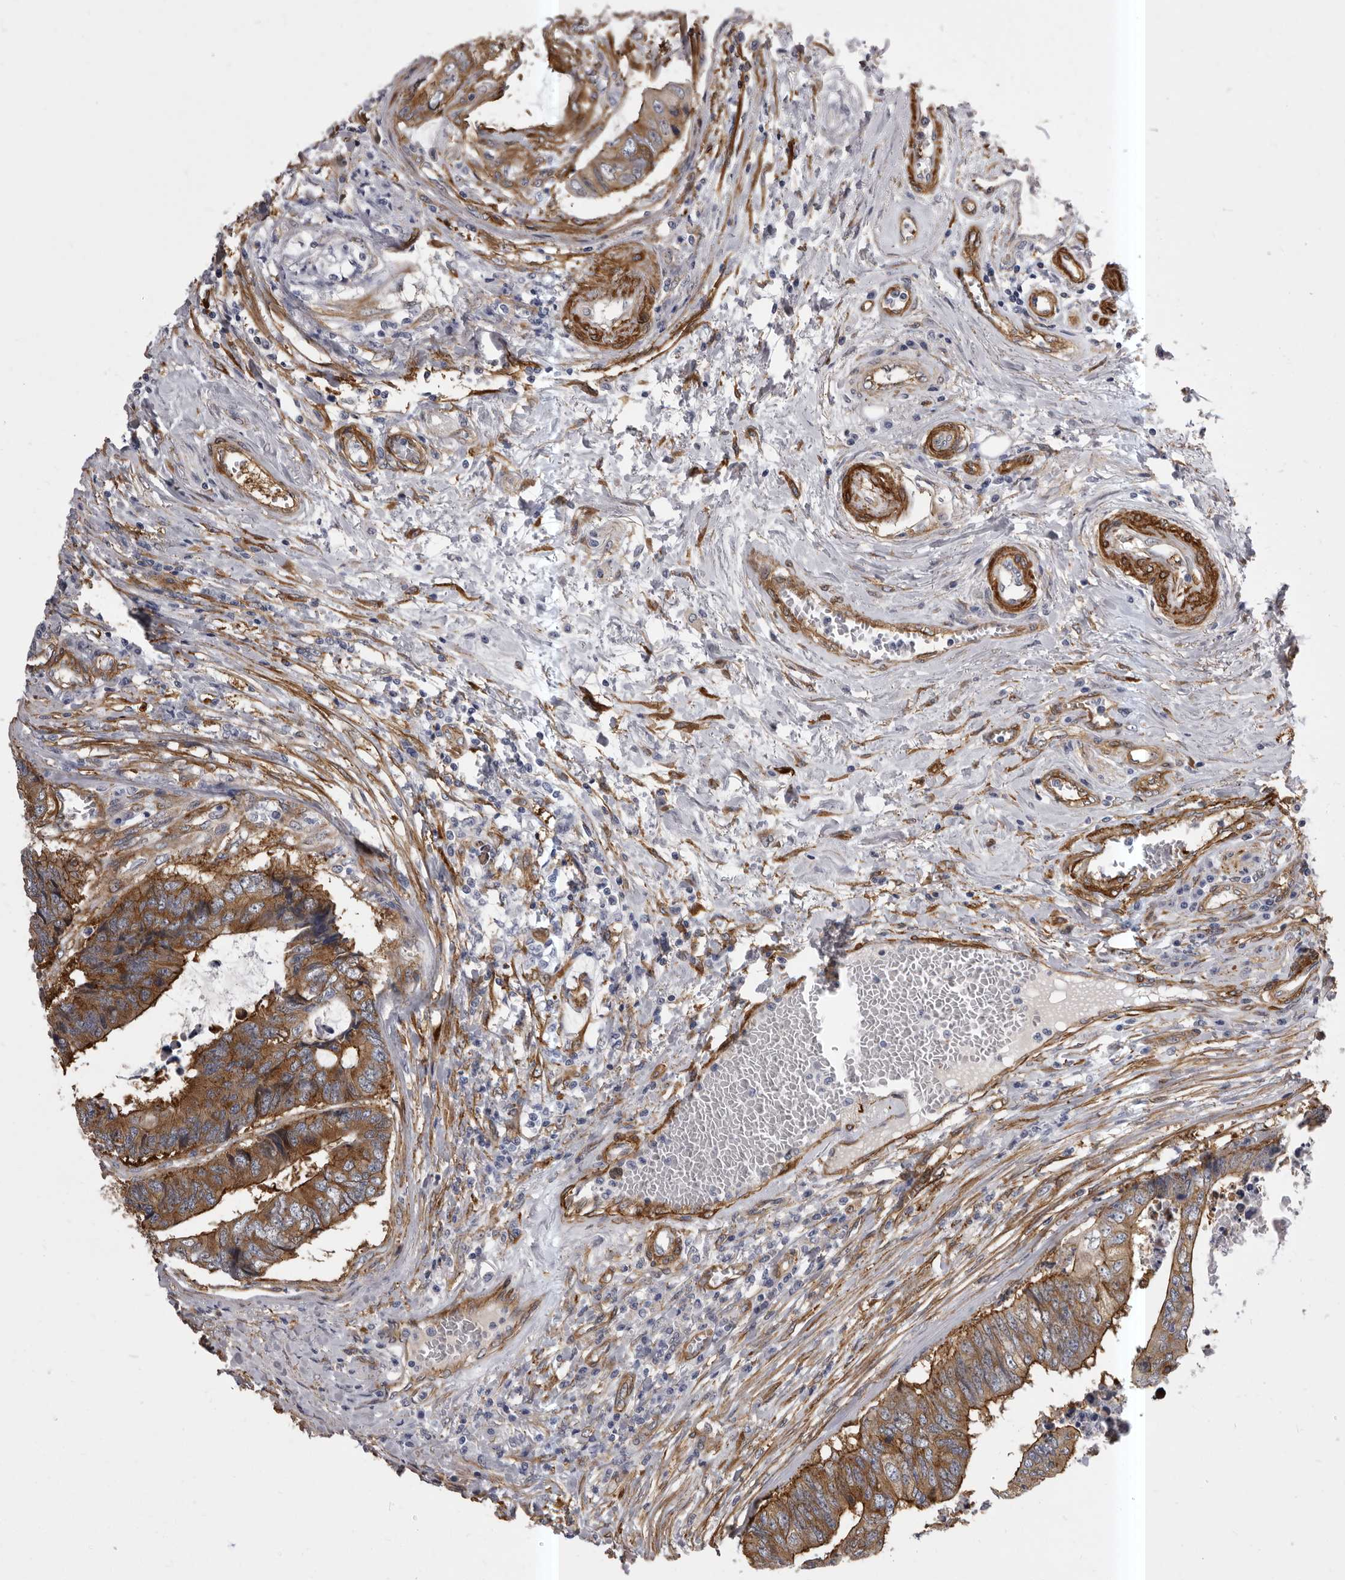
{"staining": {"intensity": "strong", "quantity": ">75%", "location": "cytoplasmic/membranous"}, "tissue": "colorectal cancer", "cell_type": "Tumor cells", "image_type": "cancer", "snomed": [{"axis": "morphology", "description": "Adenocarcinoma, NOS"}, {"axis": "topography", "description": "Rectum"}], "caption": "A high-resolution micrograph shows immunohistochemistry staining of adenocarcinoma (colorectal), which shows strong cytoplasmic/membranous staining in about >75% of tumor cells.", "gene": "ENAH", "patient": {"sex": "male", "age": 84}}